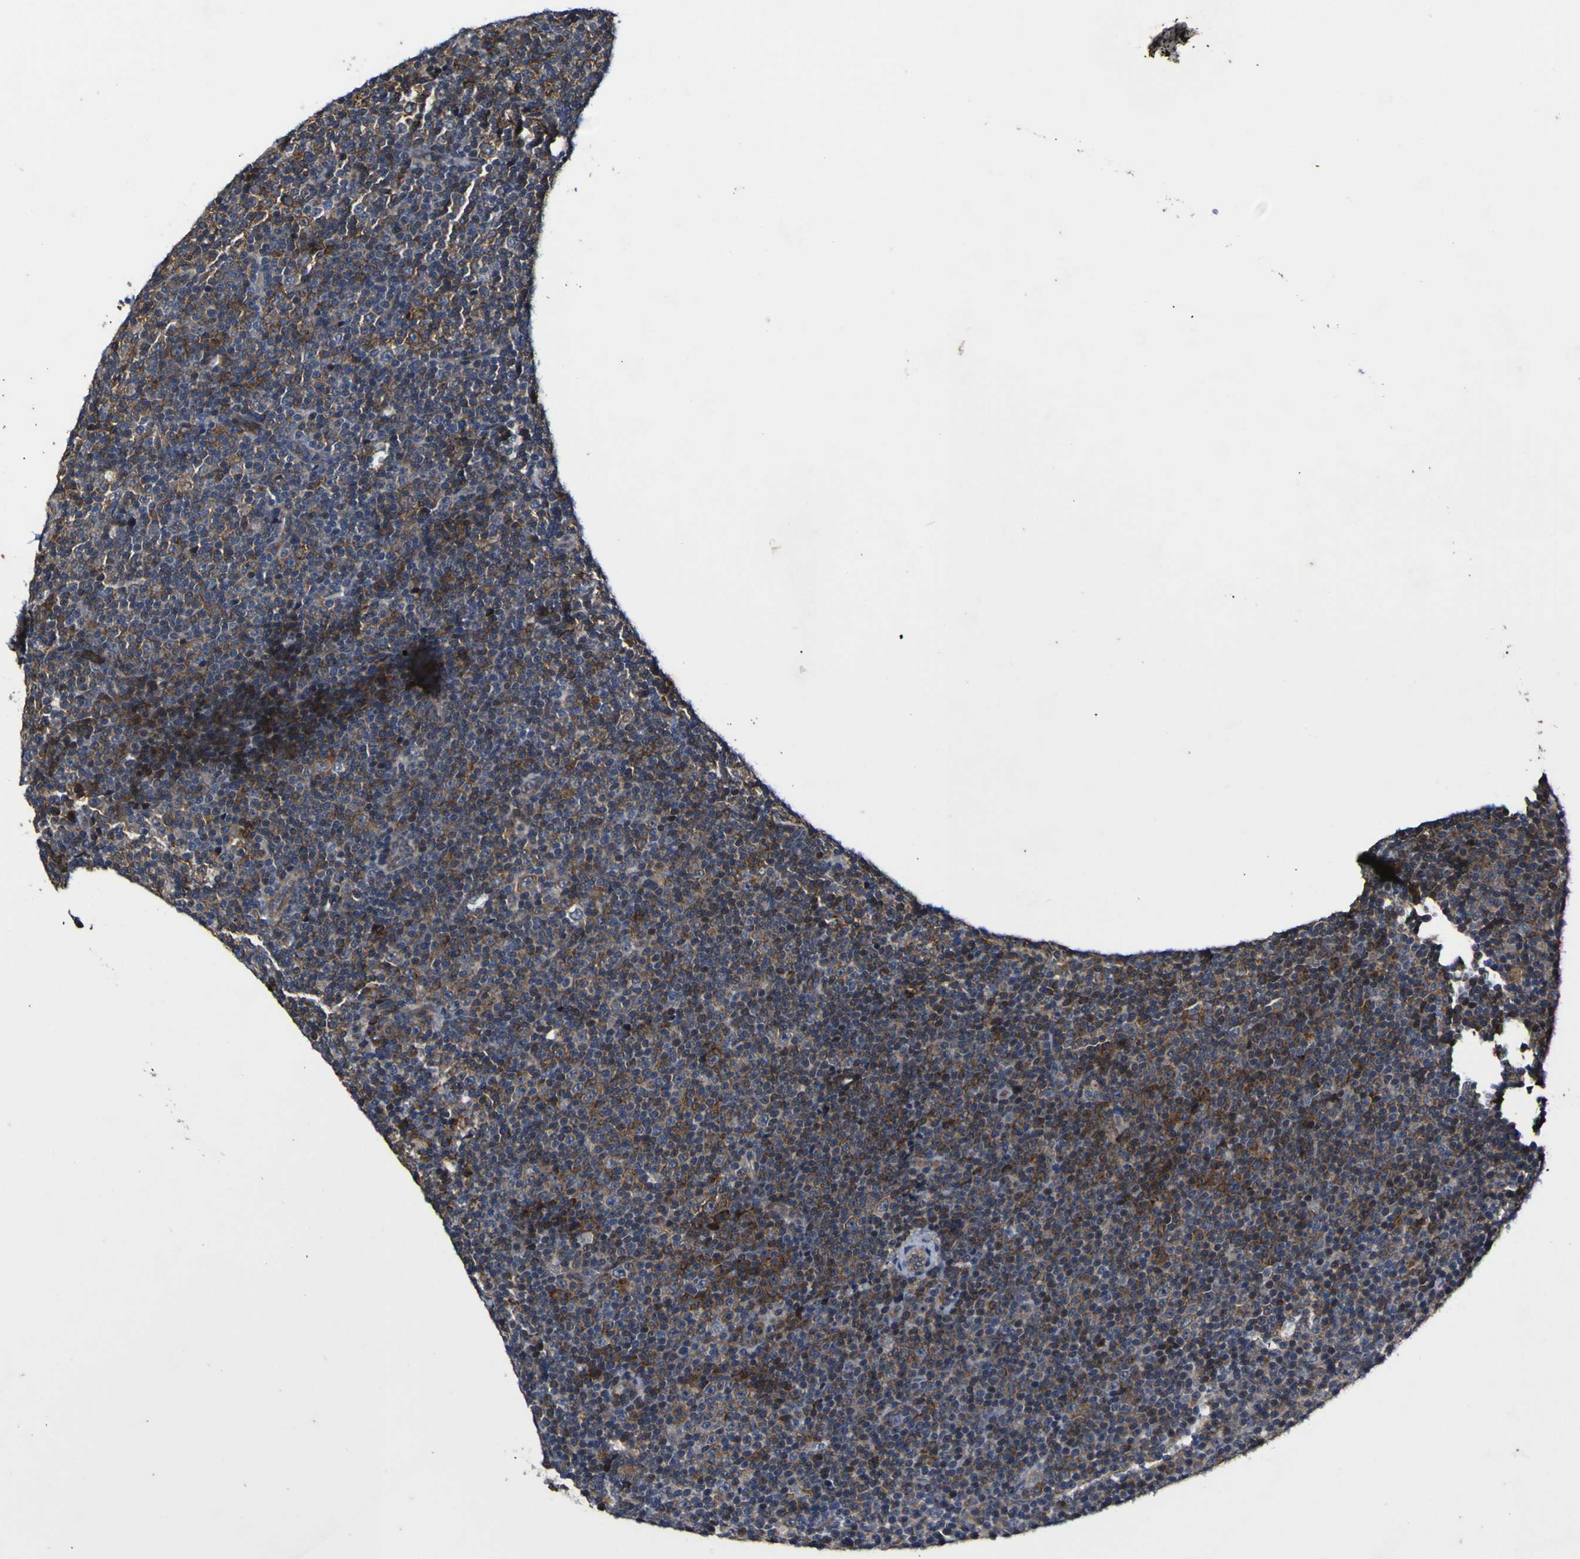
{"staining": {"intensity": "moderate", "quantity": "25%-75%", "location": "cytoplasmic/membranous"}, "tissue": "lymphoma", "cell_type": "Tumor cells", "image_type": "cancer", "snomed": [{"axis": "morphology", "description": "Malignant lymphoma, non-Hodgkin's type, Low grade"}, {"axis": "topography", "description": "Lymph node"}], "caption": "Immunohistochemical staining of malignant lymphoma, non-Hodgkin's type (low-grade) shows moderate cytoplasmic/membranous protein positivity in approximately 25%-75% of tumor cells. The staining was performed using DAB (3,3'-diaminobenzidine) to visualize the protein expression in brown, while the nuclei were stained in blue with hematoxylin (Magnification: 20x).", "gene": "CCL2", "patient": {"sex": "female", "age": 67}}